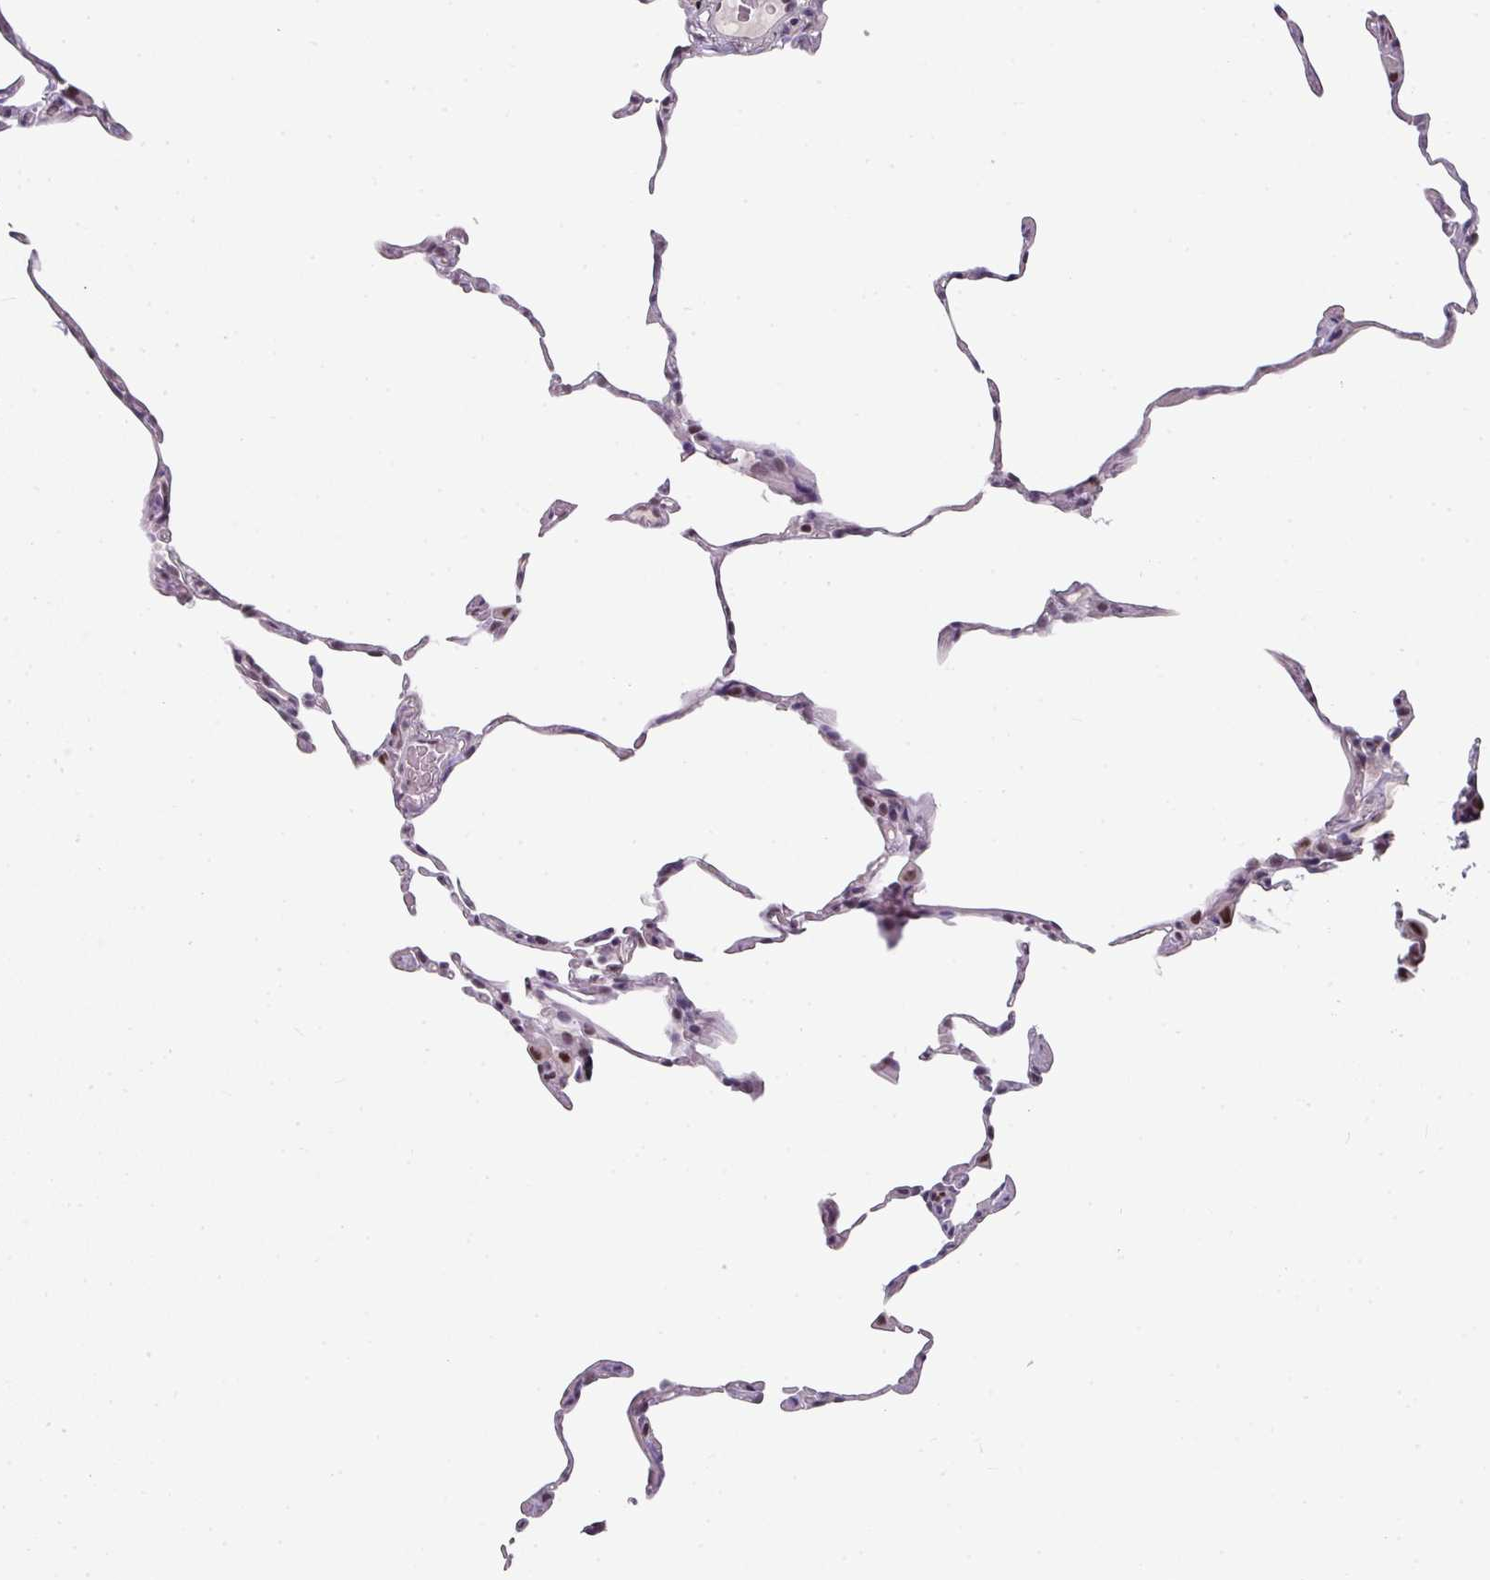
{"staining": {"intensity": "moderate", "quantity": "<25%", "location": "nuclear"}, "tissue": "lung", "cell_type": "Alveolar cells", "image_type": "normal", "snomed": [{"axis": "morphology", "description": "Normal tissue, NOS"}, {"axis": "topography", "description": "Lung"}], "caption": "Immunohistochemical staining of normal lung reveals moderate nuclear protein staining in approximately <25% of alveolar cells. The staining is performed using DAB brown chromogen to label protein expression. The nuclei are counter-stained blue using hematoxylin.", "gene": "ENSG00000283782", "patient": {"sex": "female", "age": 57}}